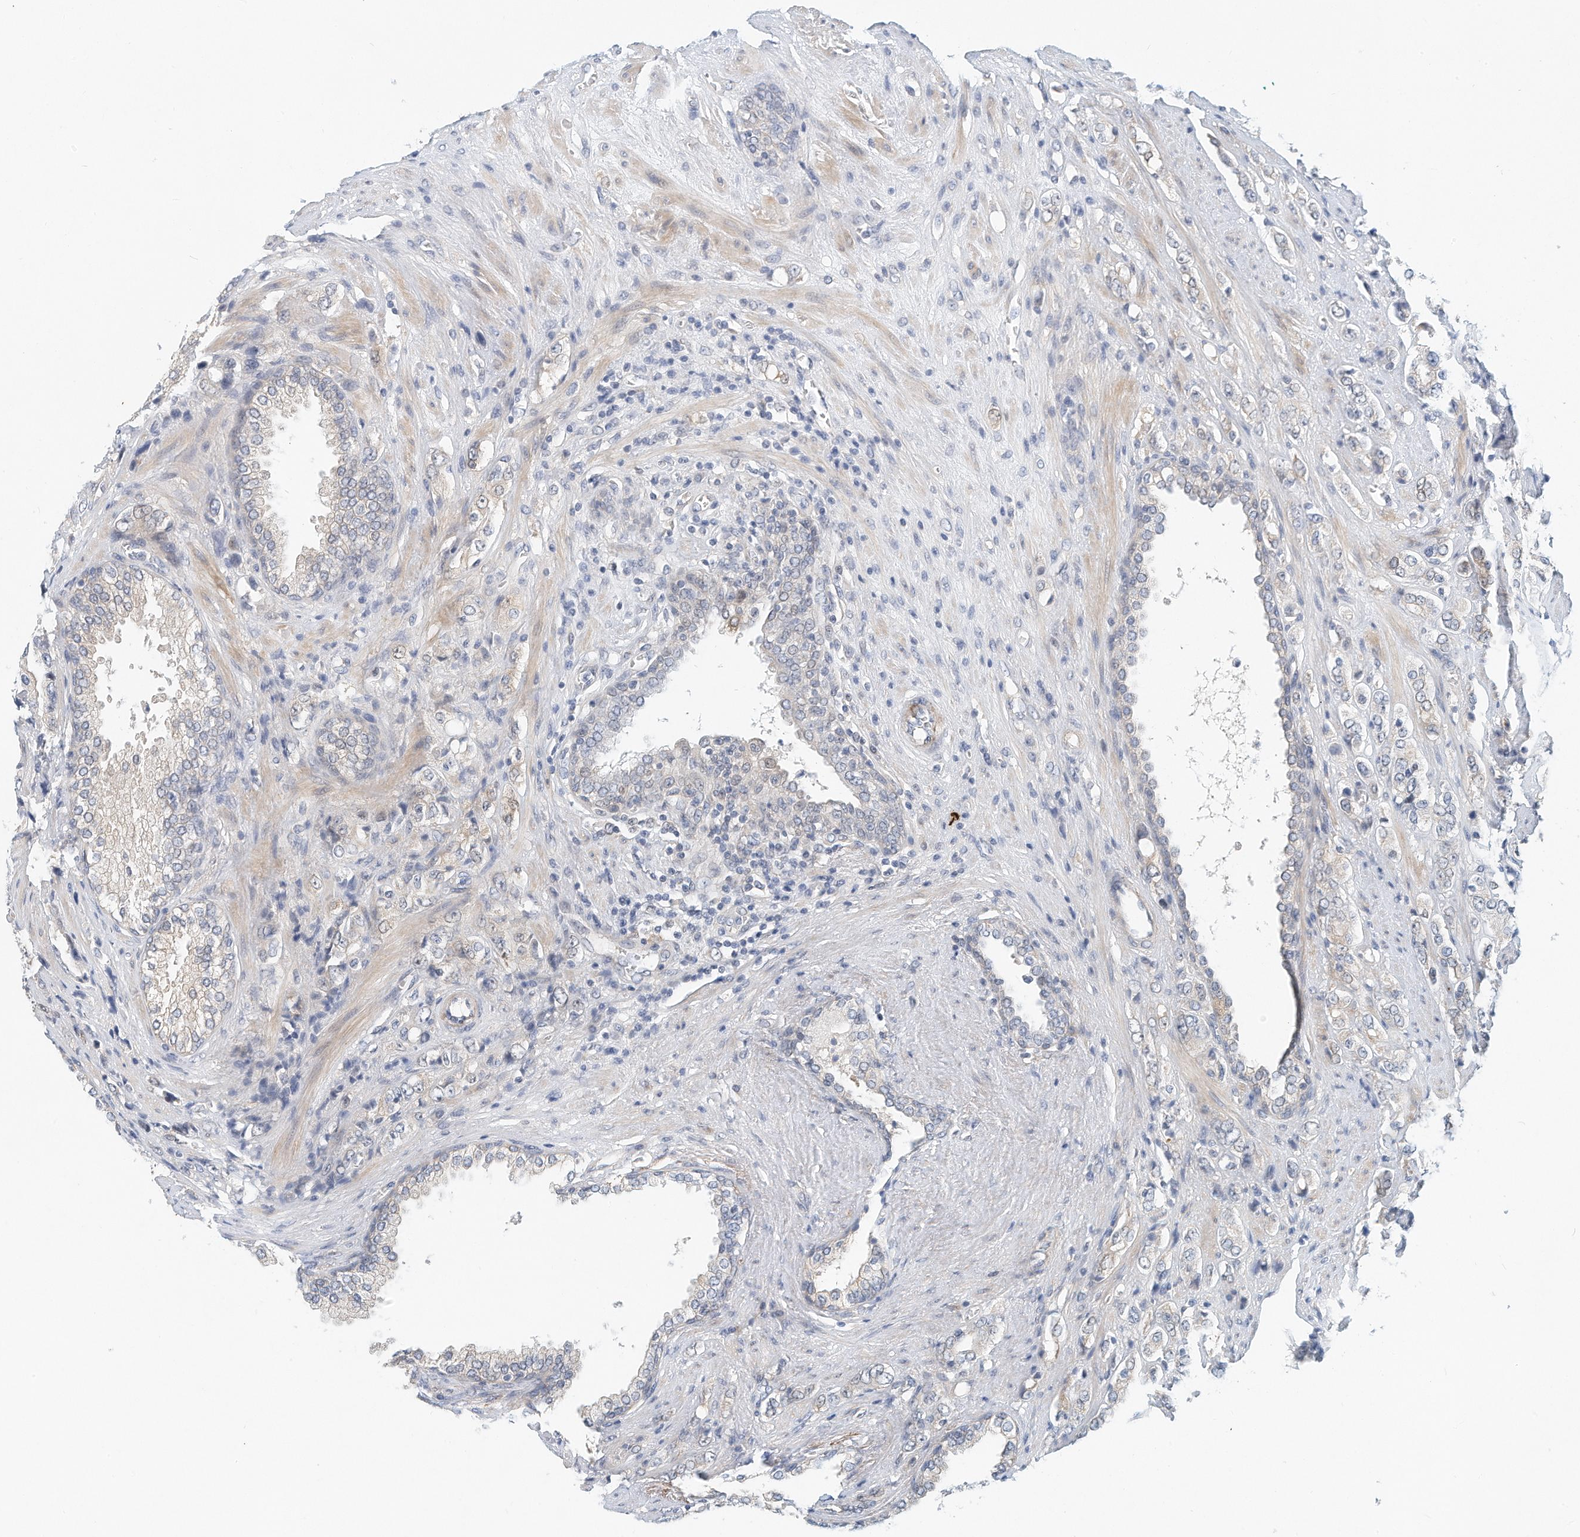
{"staining": {"intensity": "negative", "quantity": "none", "location": "none"}, "tissue": "prostate cancer", "cell_type": "Tumor cells", "image_type": "cancer", "snomed": [{"axis": "morphology", "description": "Adenocarcinoma, High grade"}, {"axis": "topography", "description": "Prostate"}], "caption": "Prostate high-grade adenocarcinoma was stained to show a protein in brown. There is no significant positivity in tumor cells. The staining was performed using DAB (3,3'-diaminobenzidine) to visualize the protein expression in brown, while the nuclei were stained in blue with hematoxylin (Magnification: 20x).", "gene": "ARHGAP28", "patient": {"sex": "male", "age": 61}}